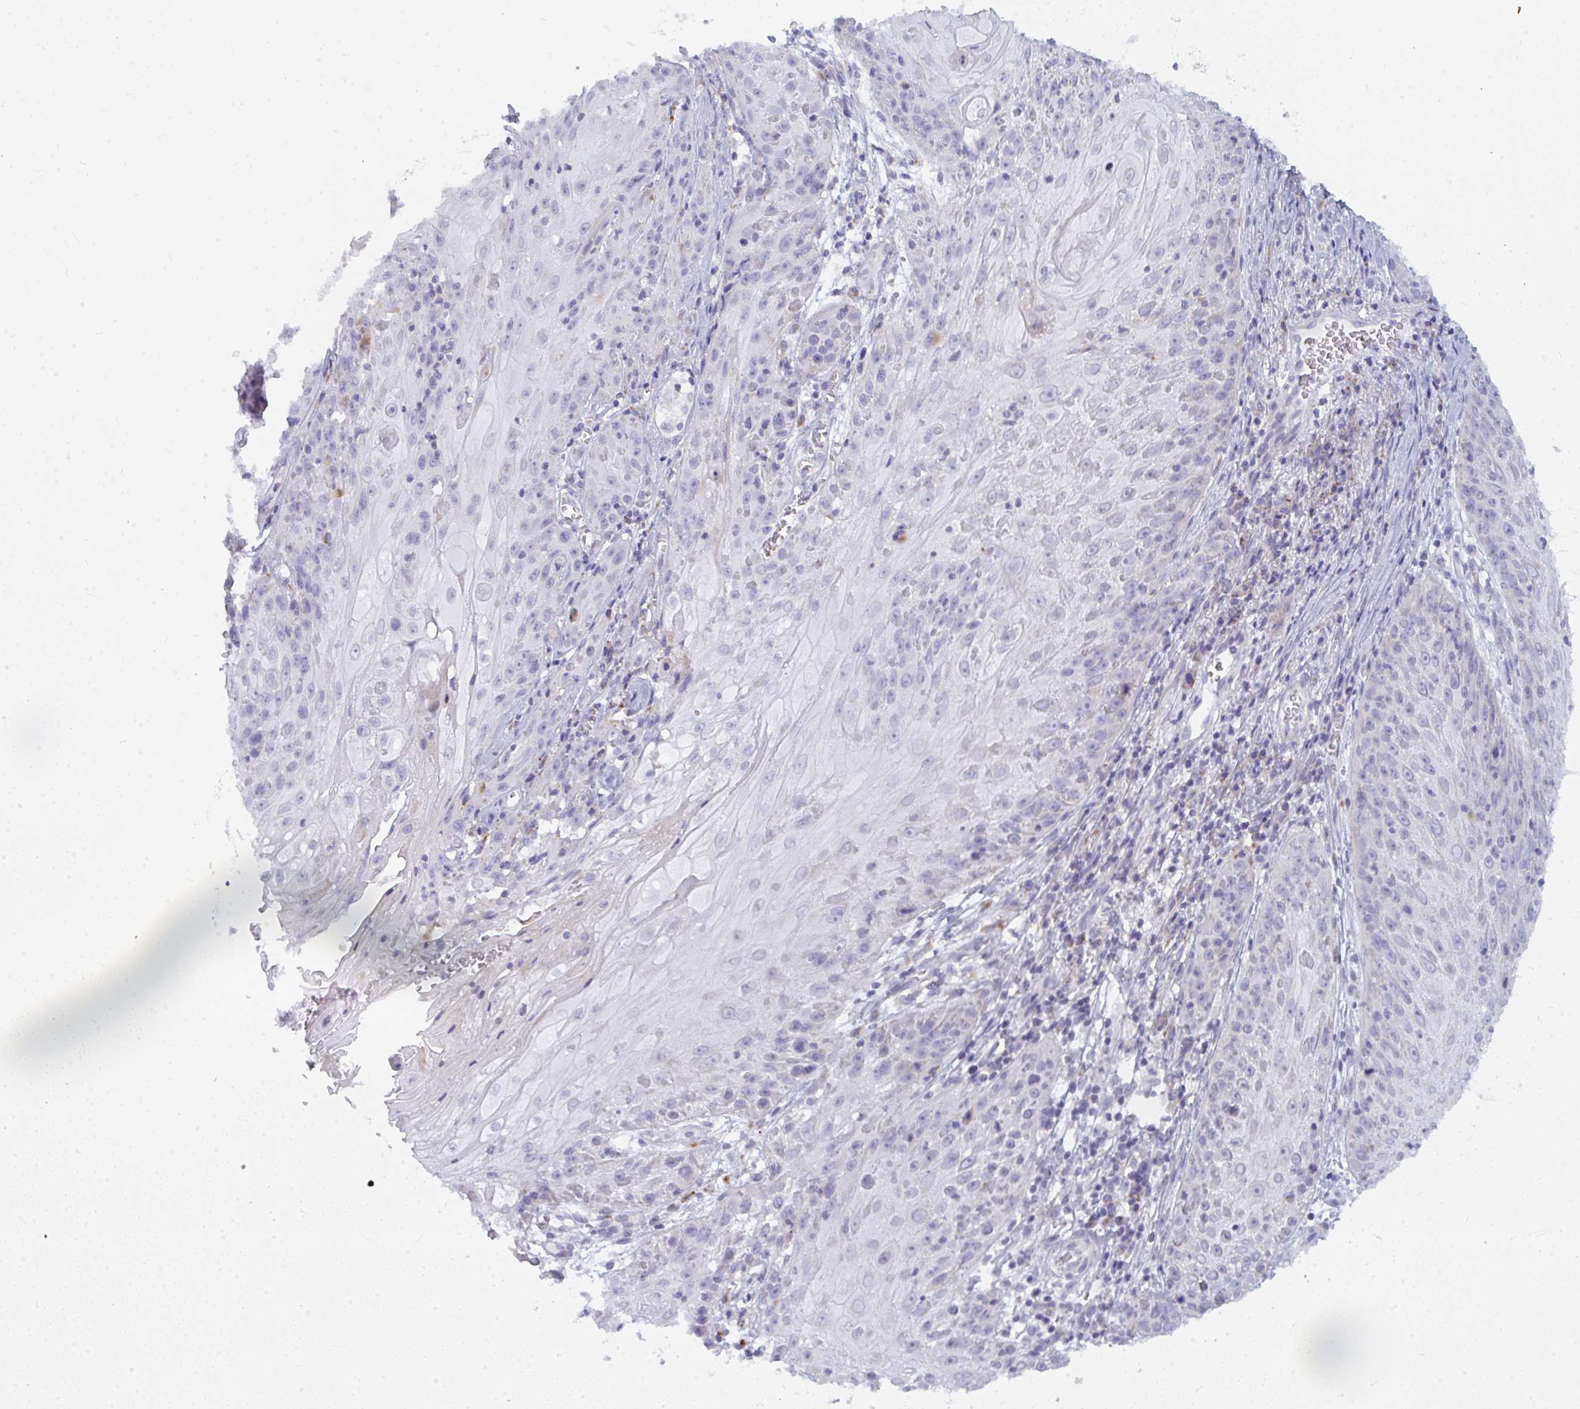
{"staining": {"intensity": "negative", "quantity": "none", "location": "none"}, "tissue": "skin cancer", "cell_type": "Tumor cells", "image_type": "cancer", "snomed": [{"axis": "morphology", "description": "Squamous cell carcinoma, NOS"}, {"axis": "topography", "description": "Skin"}, {"axis": "topography", "description": "Vulva"}], "caption": "IHC image of neoplastic tissue: skin cancer stained with DAB (3,3'-diaminobenzidine) exhibits no significant protein positivity in tumor cells.", "gene": "ATG9A", "patient": {"sex": "female", "age": 76}}